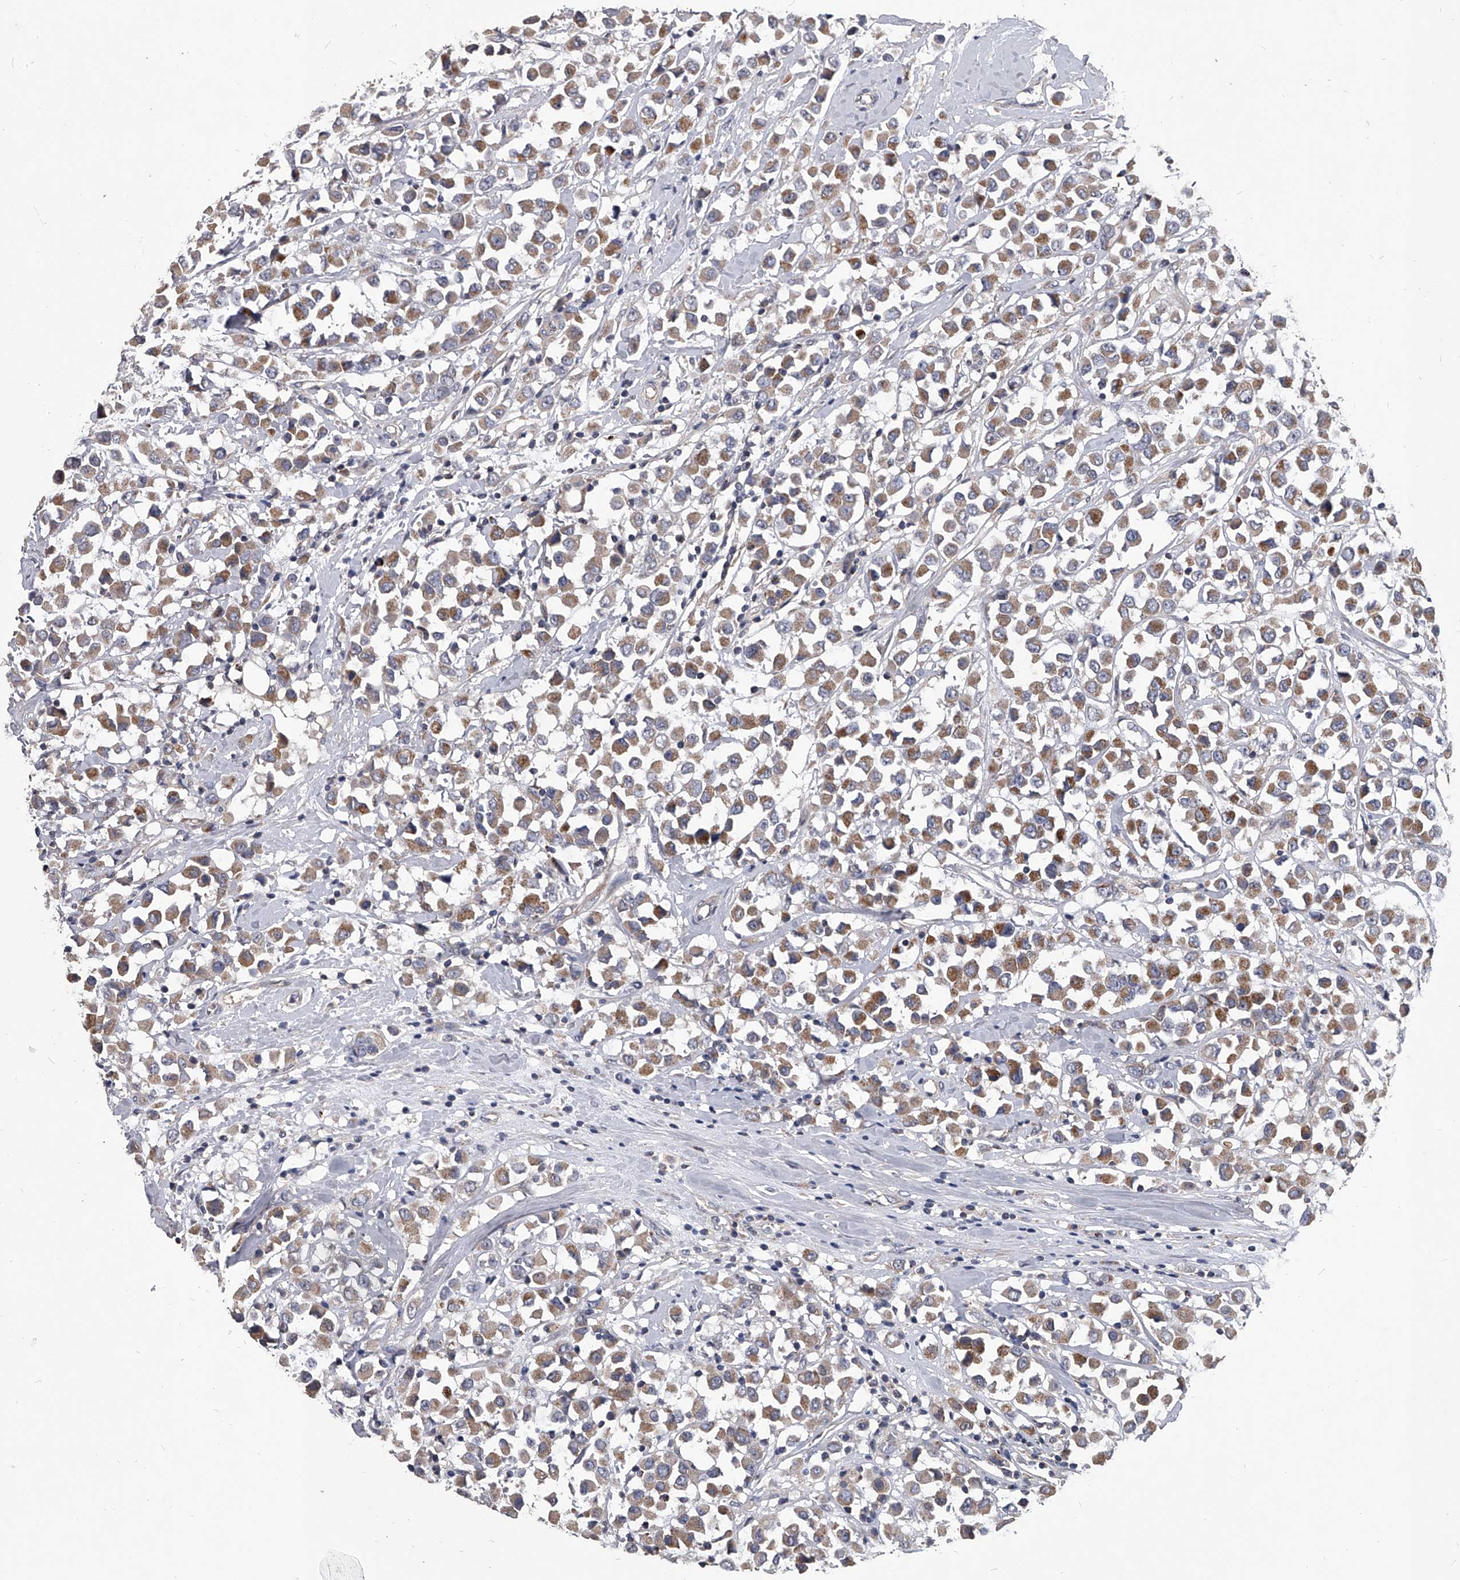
{"staining": {"intensity": "moderate", "quantity": ">75%", "location": "cytoplasmic/membranous"}, "tissue": "breast cancer", "cell_type": "Tumor cells", "image_type": "cancer", "snomed": [{"axis": "morphology", "description": "Duct carcinoma"}, {"axis": "topography", "description": "Breast"}], "caption": "A photomicrograph of human breast cancer (invasive ductal carcinoma) stained for a protein exhibits moderate cytoplasmic/membranous brown staining in tumor cells. (DAB (3,3'-diaminobenzidine) = brown stain, brightfield microscopy at high magnification).", "gene": "NRP1", "patient": {"sex": "female", "age": 61}}